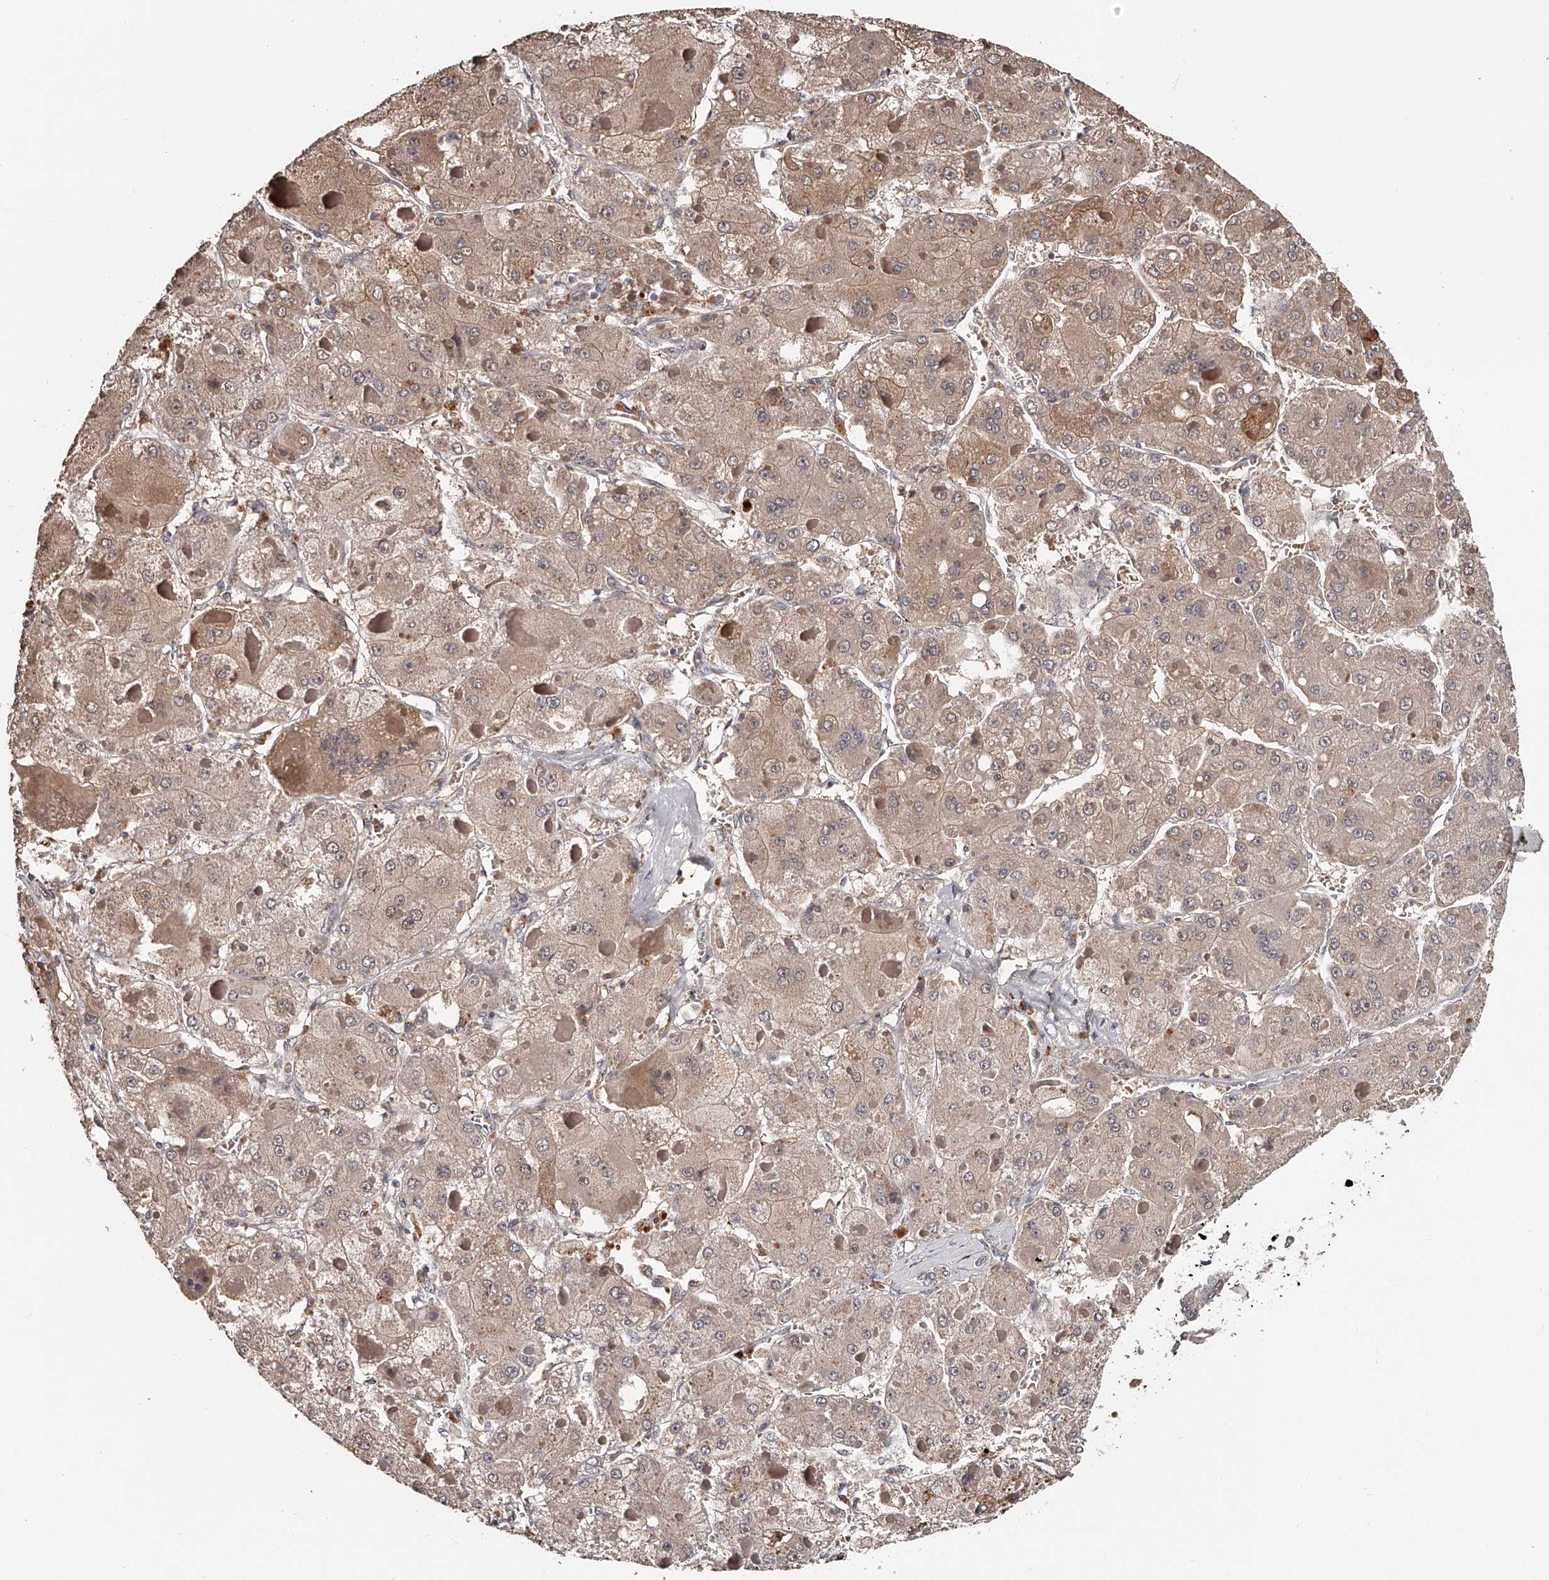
{"staining": {"intensity": "moderate", "quantity": ">75%", "location": "cytoplasmic/membranous"}, "tissue": "liver cancer", "cell_type": "Tumor cells", "image_type": "cancer", "snomed": [{"axis": "morphology", "description": "Carcinoma, Hepatocellular, NOS"}, {"axis": "topography", "description": "Liver"}], "caption": "Liver cancer (hepatocellular carcinoma) stained for a protein (brown) exhibits moderate cytoplasmic/membranous positive positivity in about >75% of tumor cells.", "gene": "URGCP", "patient": {"sex": "female", "age": 73}}